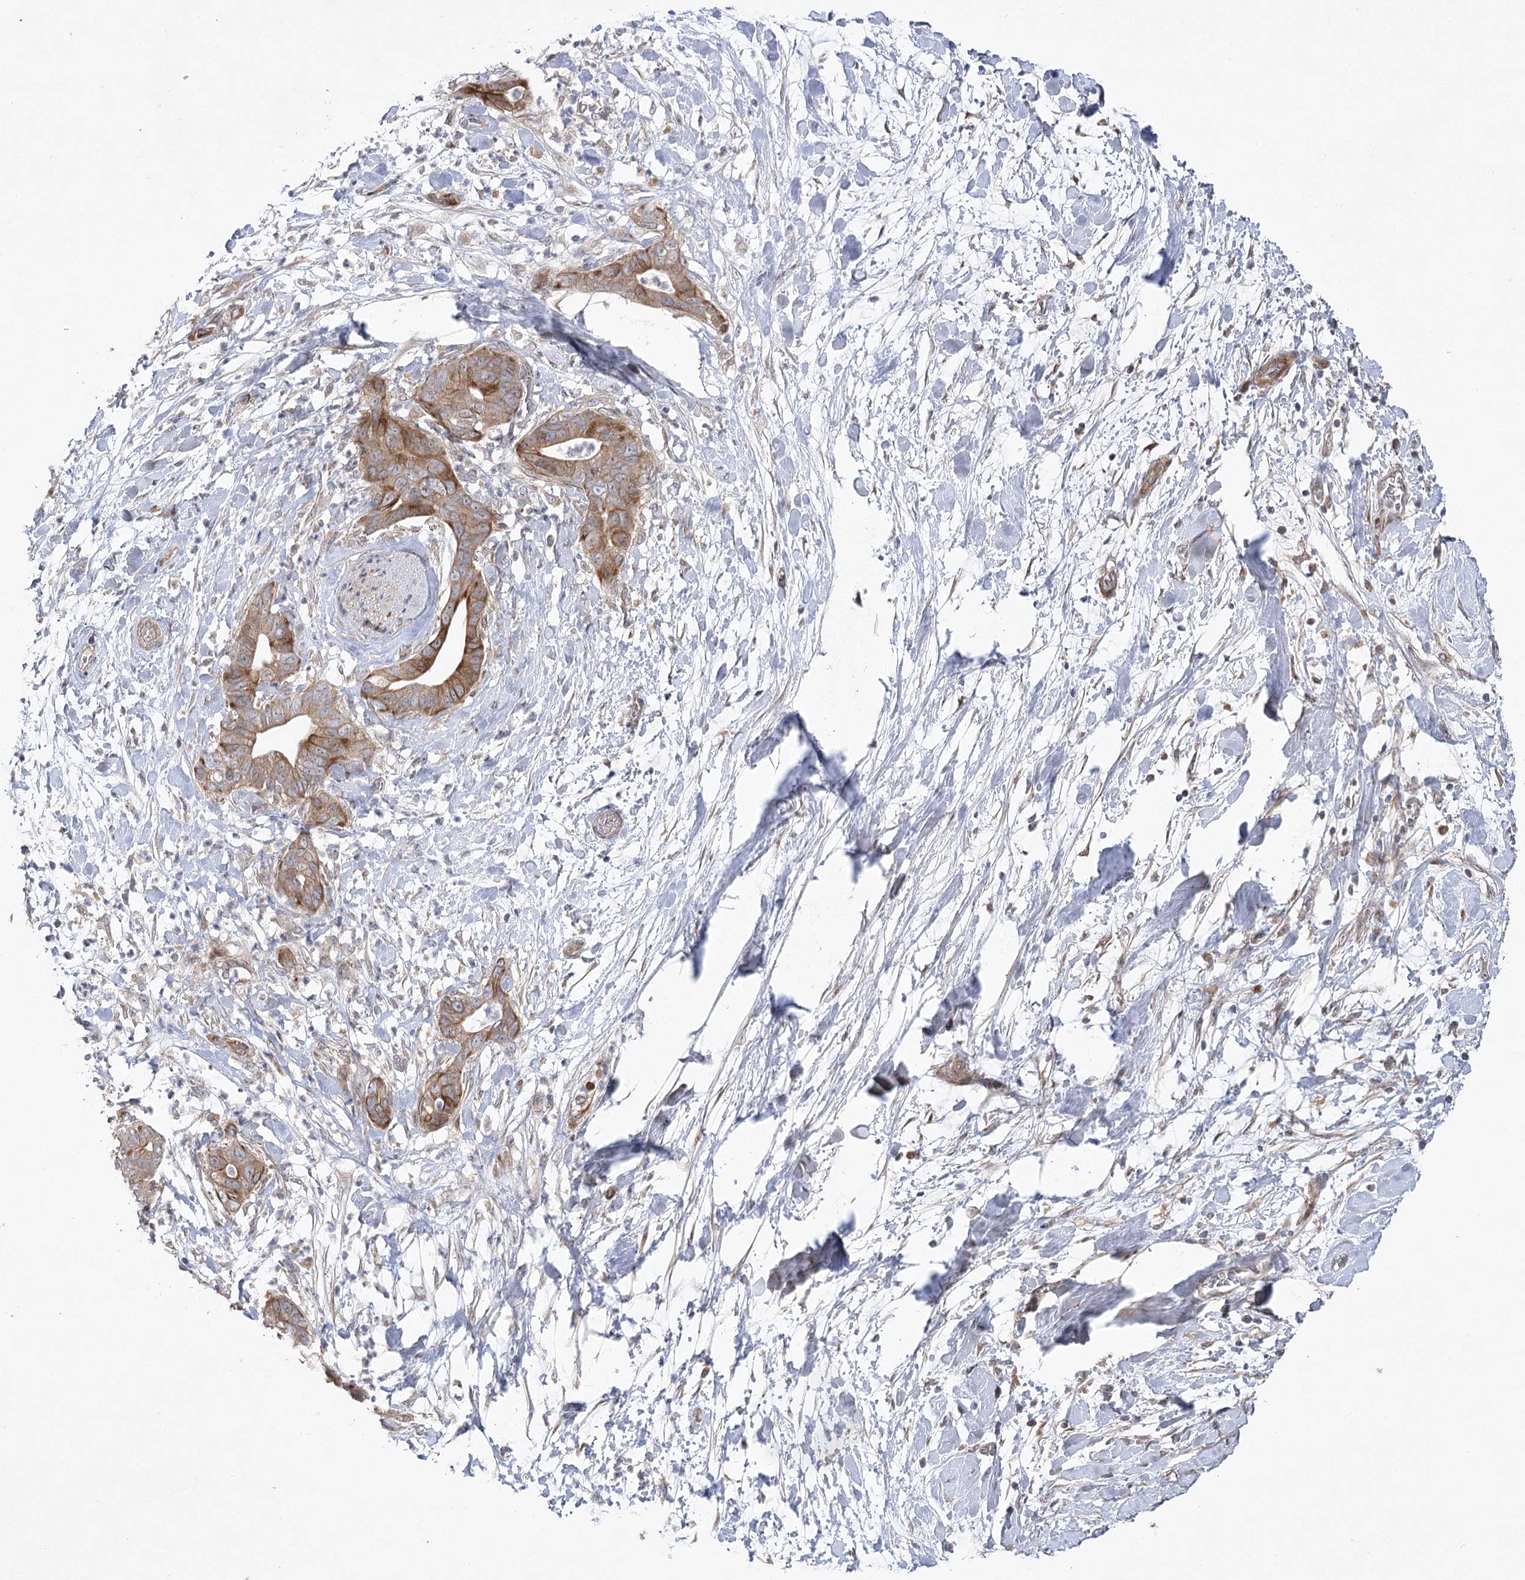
{"staining": {"intensity": "moderate", "quantity": ">75%", "location": "cytoplasmic/membranous"}, "tissue": "pancreatic cancer", "cell_type": "Tumor cells", "image_type": "cancer", "snomed": [{"axis": "morphology", "description": "Adenocarcinoma, NOS"}, {"axis": "topography", "description": "Pancreas"}], "caption": "The micrograph exhibits staining of pancreatic cancer (adenocarcinoma), revealing moderate cytoplasmic/membranous protein positivity (brown color) within tumor cells.", "gene": "OBSL1", "patient": {"sex": "female", "age": 78}}